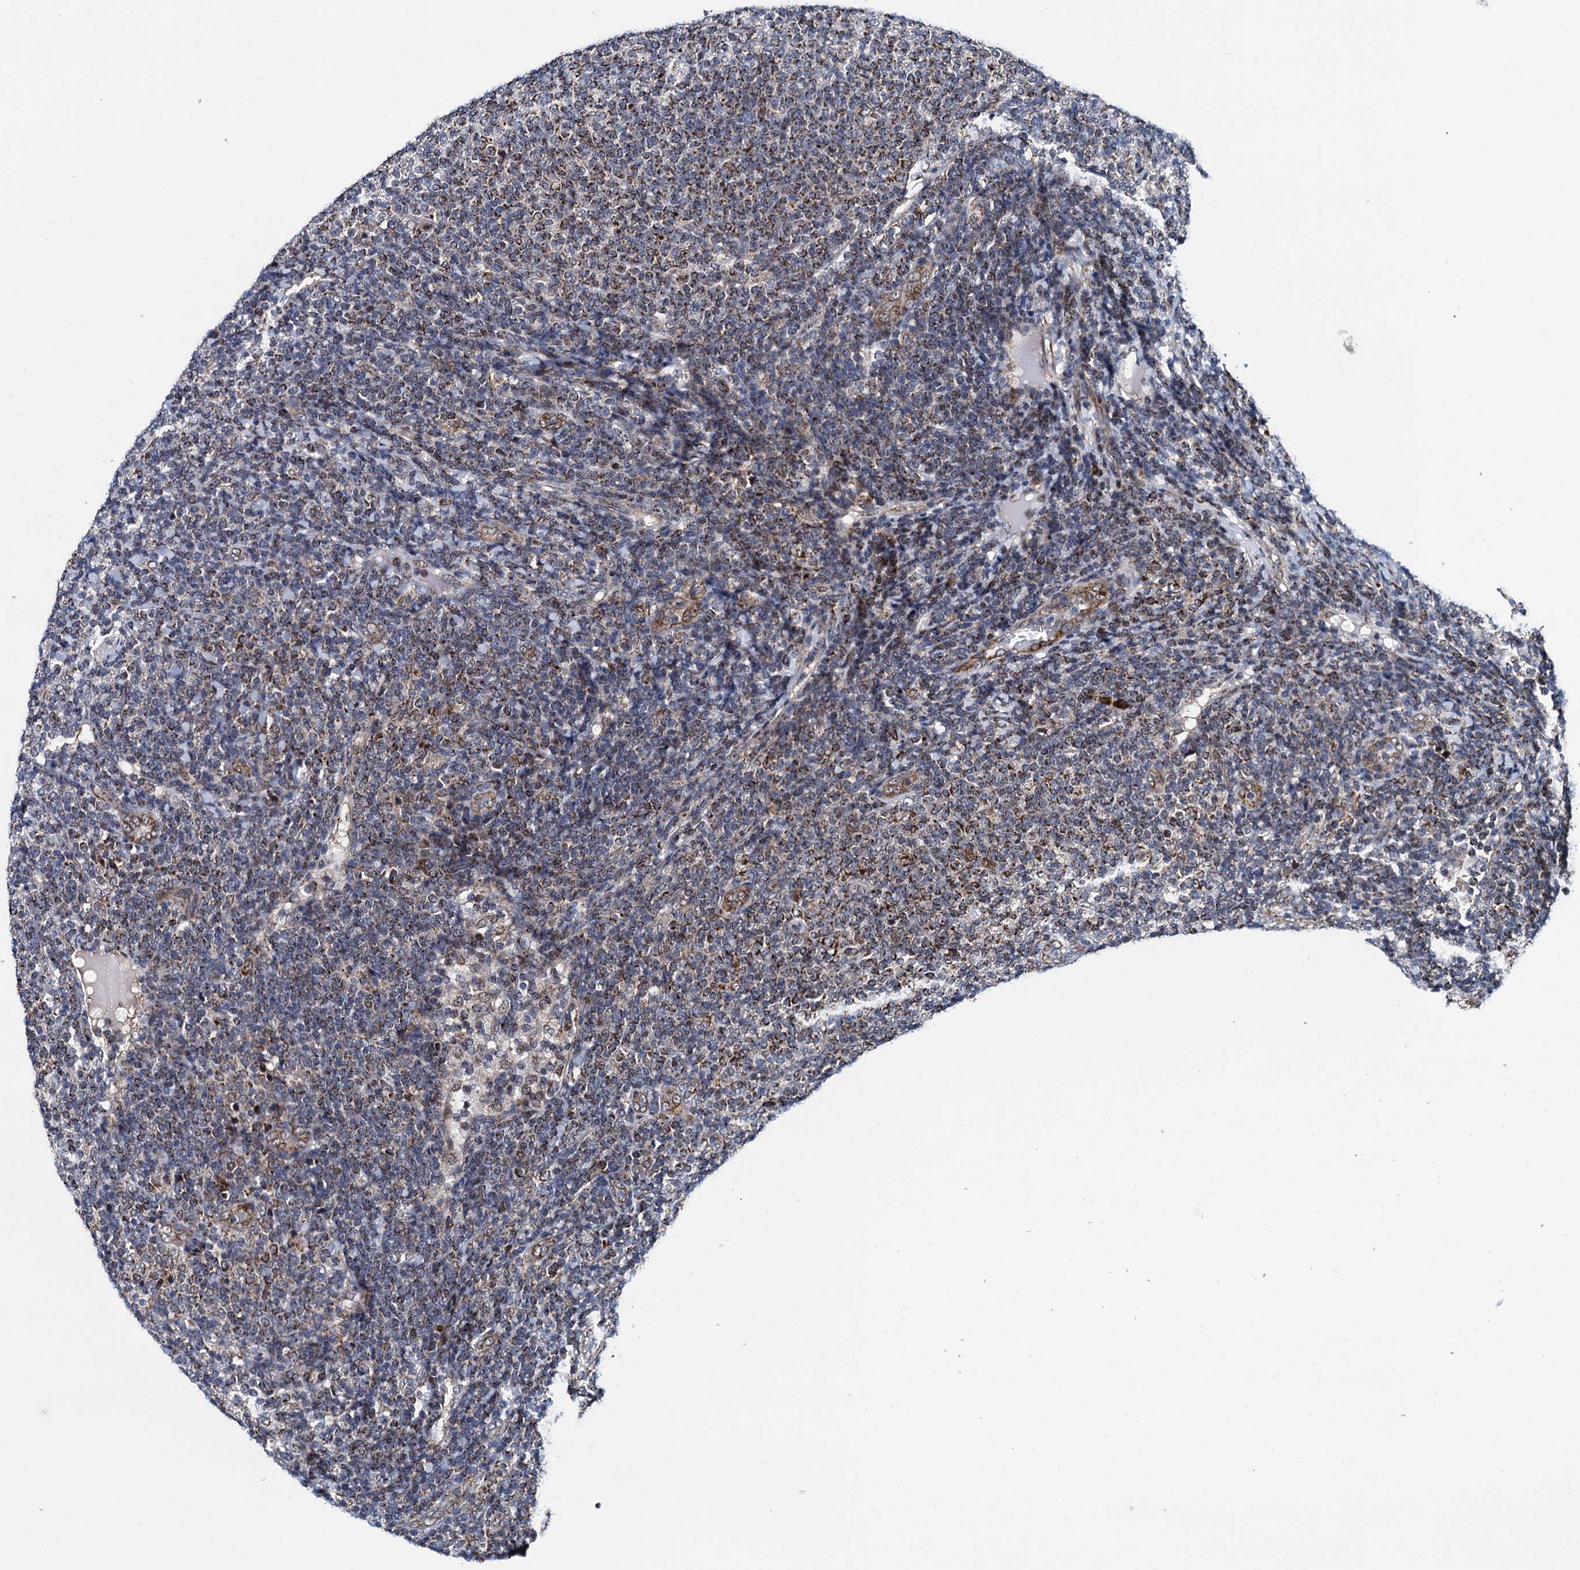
{"staining": {"intensity": "moderate", "quantity": ">75%", "location": "cytoplasmic/membranous"}, "tissue": "lymphoma", "cell_type": "Tumor cells", "image_type": "cancer", "snomed": [{"axis": "morphology", "description": "Malignant lymphoma, non-Hodgkin's type, Low grade"}, {"axis": "topography", "description": "Lymph node"}], "caption": "Immunohistochemical staining of human lymphoma shows medium levels of moderate cytoplasmic/membranous positivity in about >75% of tumor cells. (DAB IHC, brown staining for protein, blue staining for nuclei).", "gene": "COA4", "patient": {"sex": "male", "age": 66}}